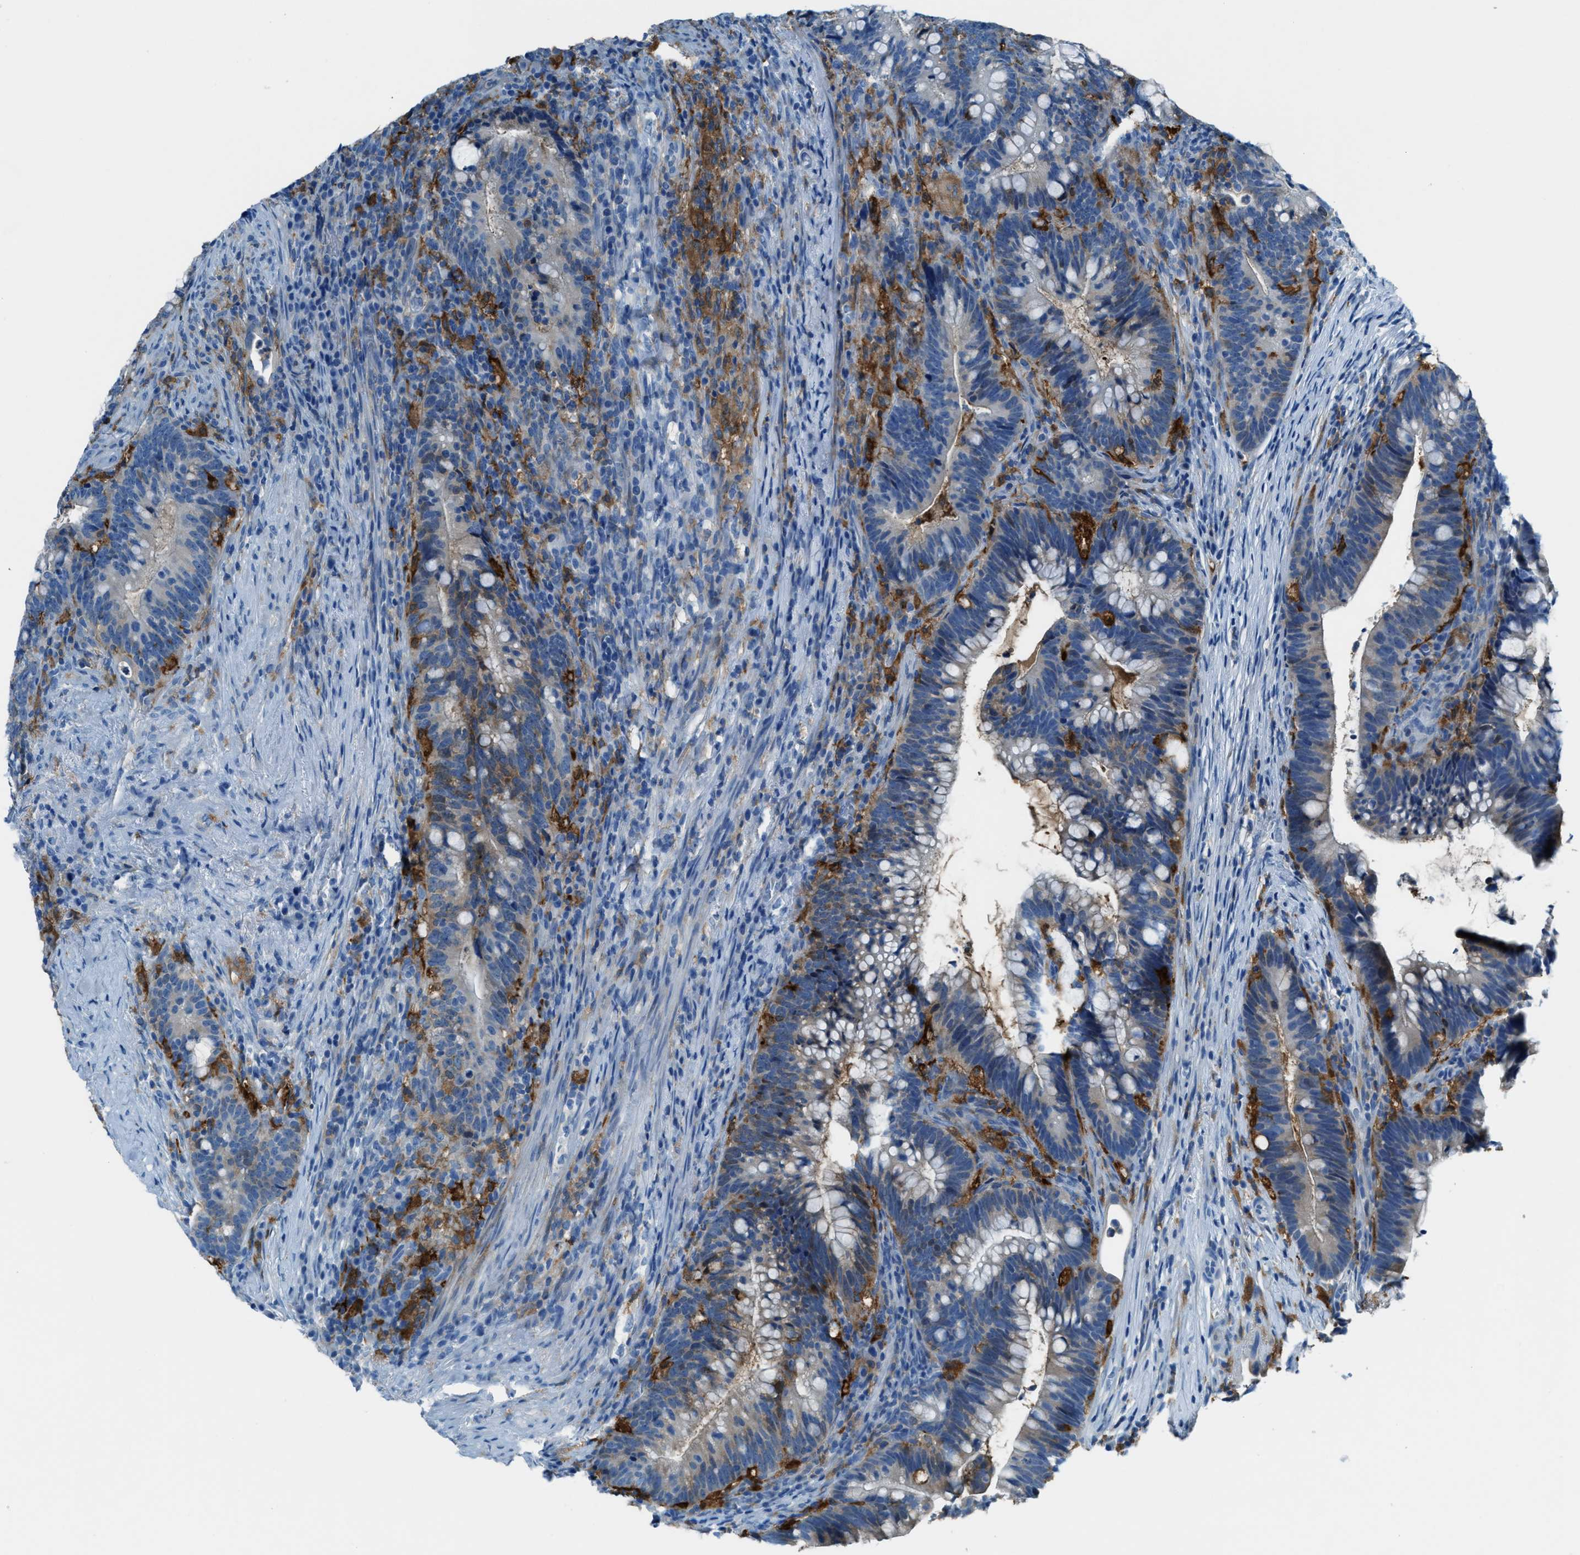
{"staining": {"intensity": "moderate", "quantity": "<25%", "location": "cytoplasmic/membranous"}, "tissue": "colorectal cancer", "cell_type": "Tumor cells", "image_type": "cancer", "snomed": [{"axis": "morphology", "description": "Adenocarcinoma, NOS"}, {"axis": "topography", "description": "Colon"}], "caption": "Protein expression analysis of human colorectal cancer (adenocarcinoma) reveals moderate cytoplasmic/membranous positivity in about <25% of tumor cells.", "gene": "MATCAP2", "patient": {"sex": "female", "age": 66}}